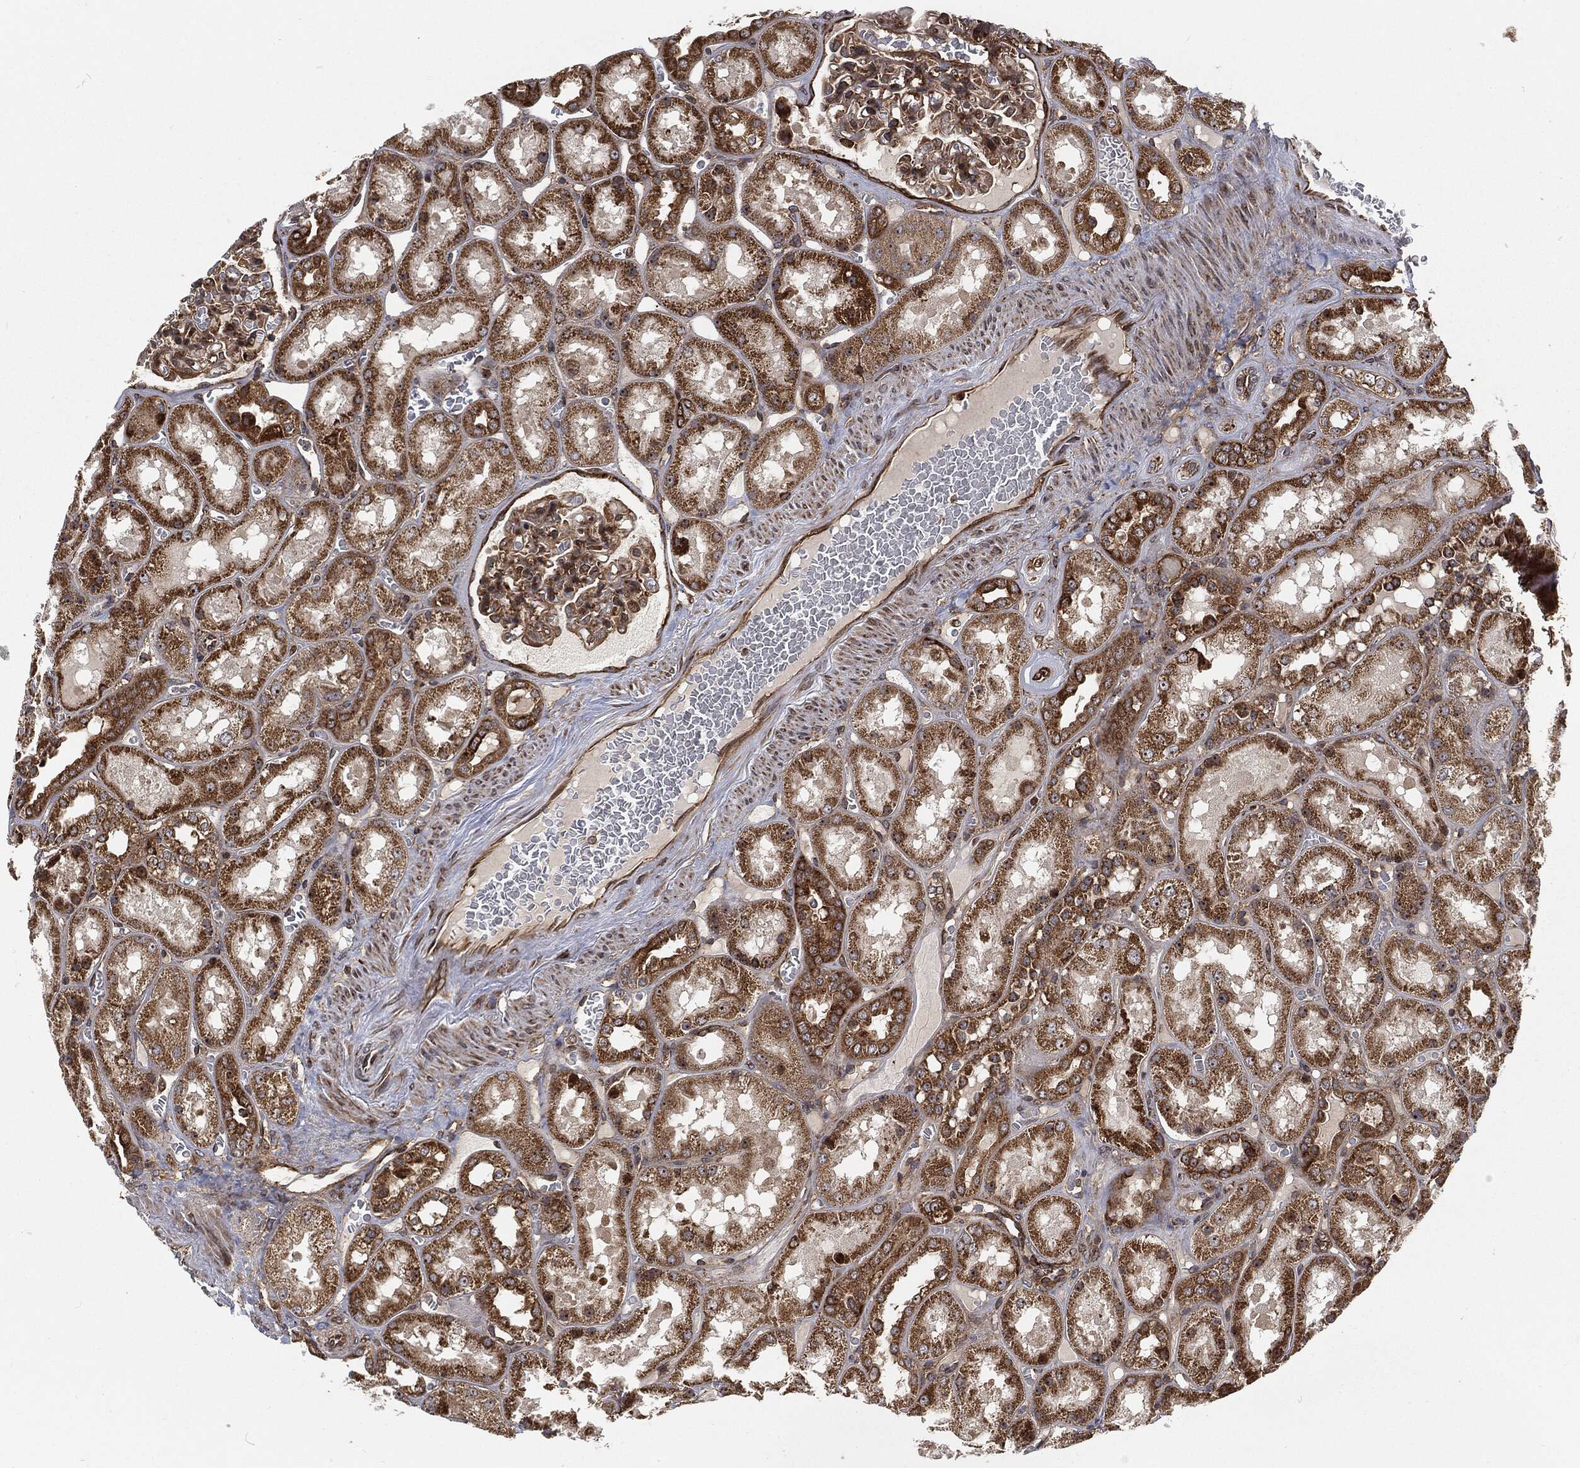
{"staining": {"intensity": "strong", "quantity": "<25%", "location": "cytoplasmic/membranous"}, "tissue": "kidney", "cell_type": "Cells in glomeruli", "image_type": "normal", "snomed": [{"axis": "morphology", "description": "Normal tissue, NOS"}, {"axis": "topography", "description": "Kidney"}], "caption": "Protein expression analysis of benign kidney exhibits strong cytoplasmic/membranous expression in approximately <25% of cells in glomeruli.", "gene": "RFTN1", "patient": {"sex": "male", "age": 73}}